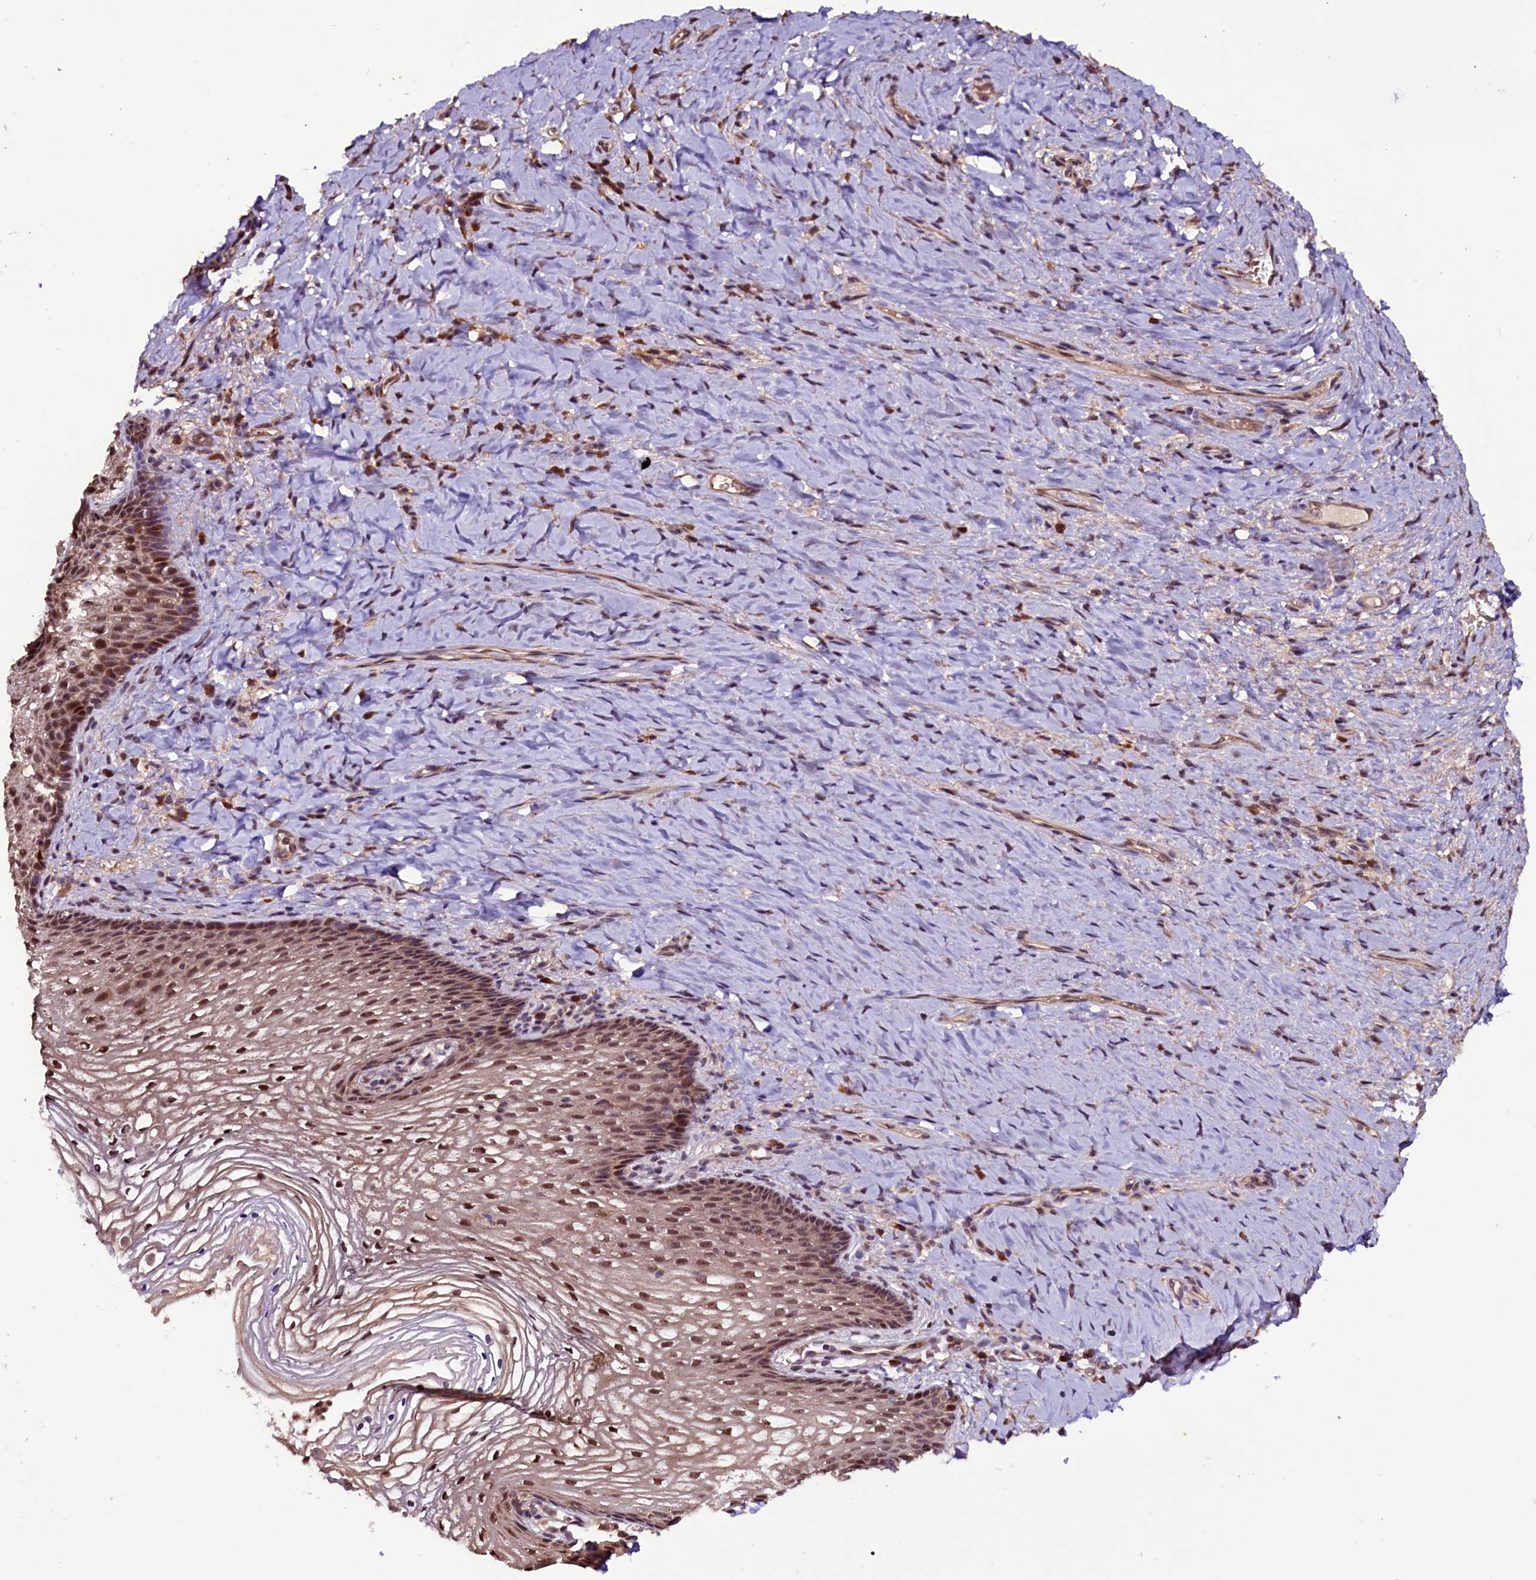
{"staining": {"intensity": "moderate", "quantity": ">75%", "location": "nuclear"}, "tissue": "vagina", "cell_type": "Squamous epithelial cells", "image_type": "normal", "snomed": [{"axis": "morphology", "description": "Normal tissue, NOS"}, {"axis": "topography", "description": "Vagina"}], "caption": "Immunohistochemistry (IHC) of normal vagina demonstrates medium levels of moderate nuclear positivity in approximately >75% of squamous epithelial cells.", "gene": "RNMT", "patient": {"sex": "female", "age": 60}}